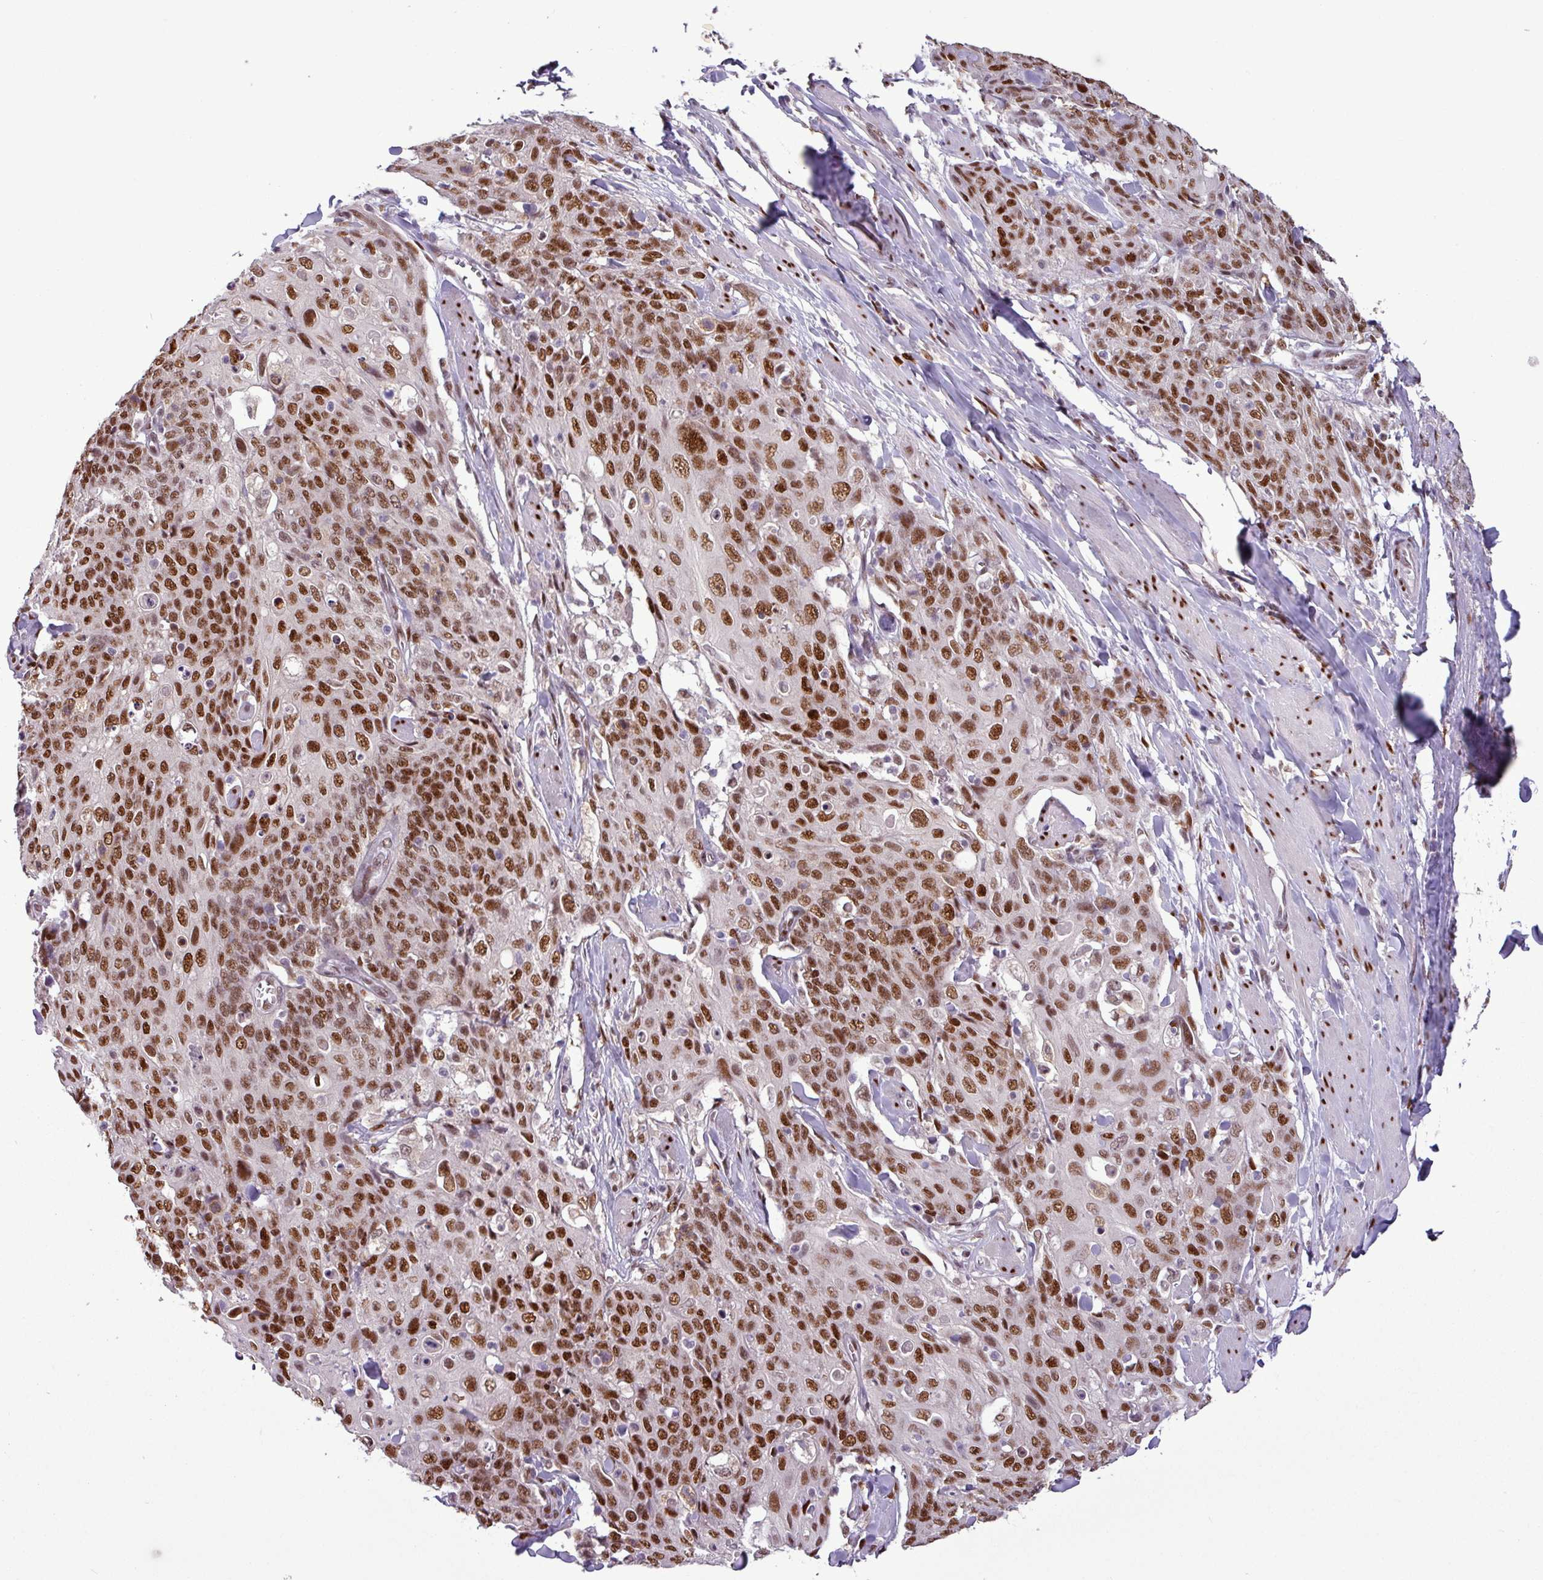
{"staining": {"intensity": "strong", "quantity": ">75%", "location": "nuclear"}, "tissue": "skin cancer", "cell_type": "Tumor cells", "image_type": "cancer", "snomed": [{"axis": "morphology", "description": "Squamous cell carcinoma, NOS"}, {"axis": "topography", "description": "Skin"}, {"axis": "topography", "description": "Vulva"}], "caption": "Skin cancer was stained to show a protein in brown. There is high levels of strong nuclear staining in about >75% of tumor cells. (IHC, brightfield microscopy, high magnification).", "gene": "IRF2BPL", "patient": {"sex": "female", "age": 85}}